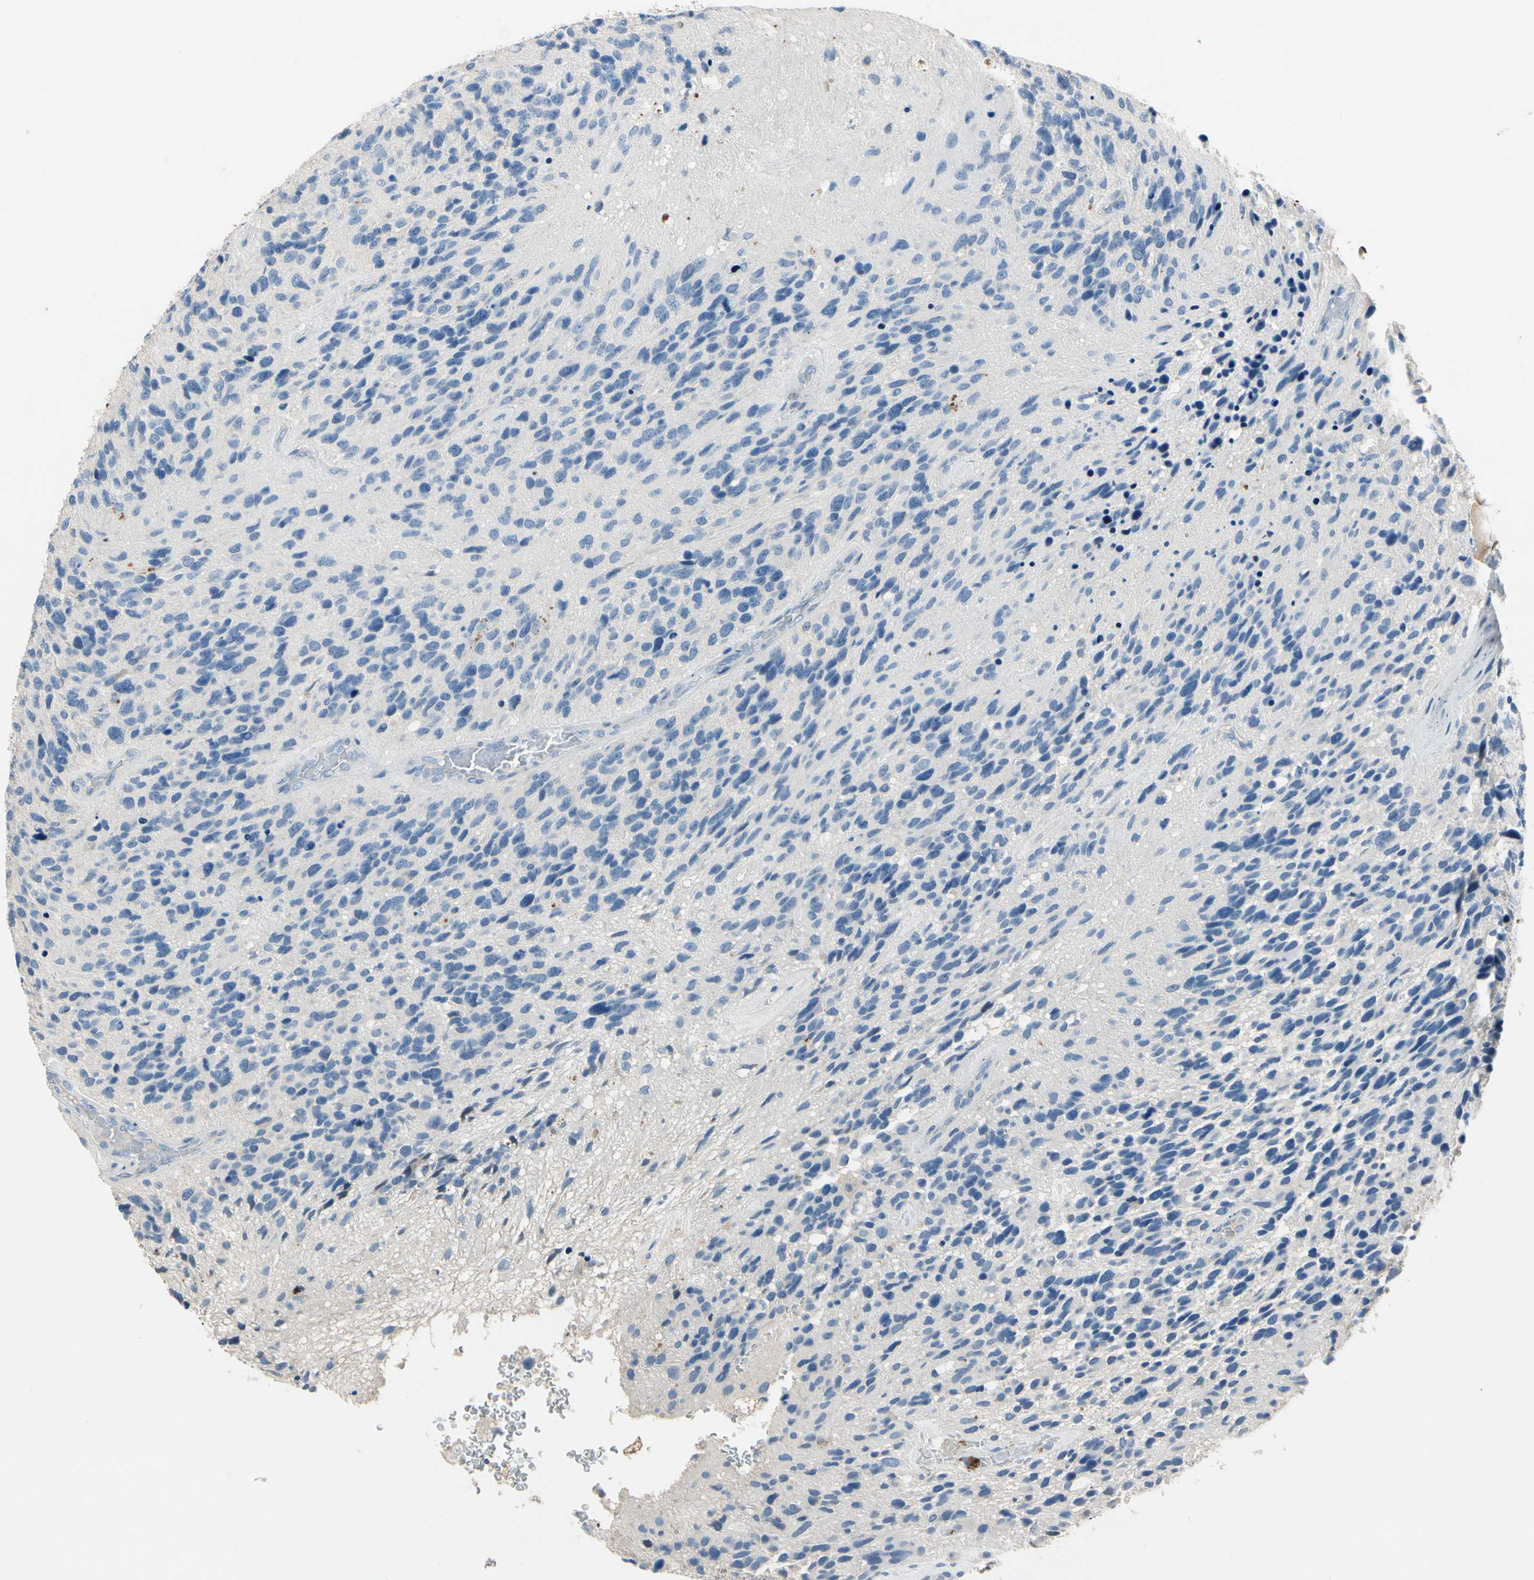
{"staining": {"intensity": "negative", "quantity": "none", "location": "none"}, "tissue": "glioma", "cell_type": "Tumor cells", "image_type": "cancer", "snomed": [{"axis": "morphology", "description": "Glioma, malignant, High grade"}, {"axis": "topography", "description": "Brain"}], "caption": "The micrograph demonstrates no significant staining in tumor cells of high-grade glioma (malignant).", "gene": "CPA3", "patient": {"sex": "female", "age": 58}}